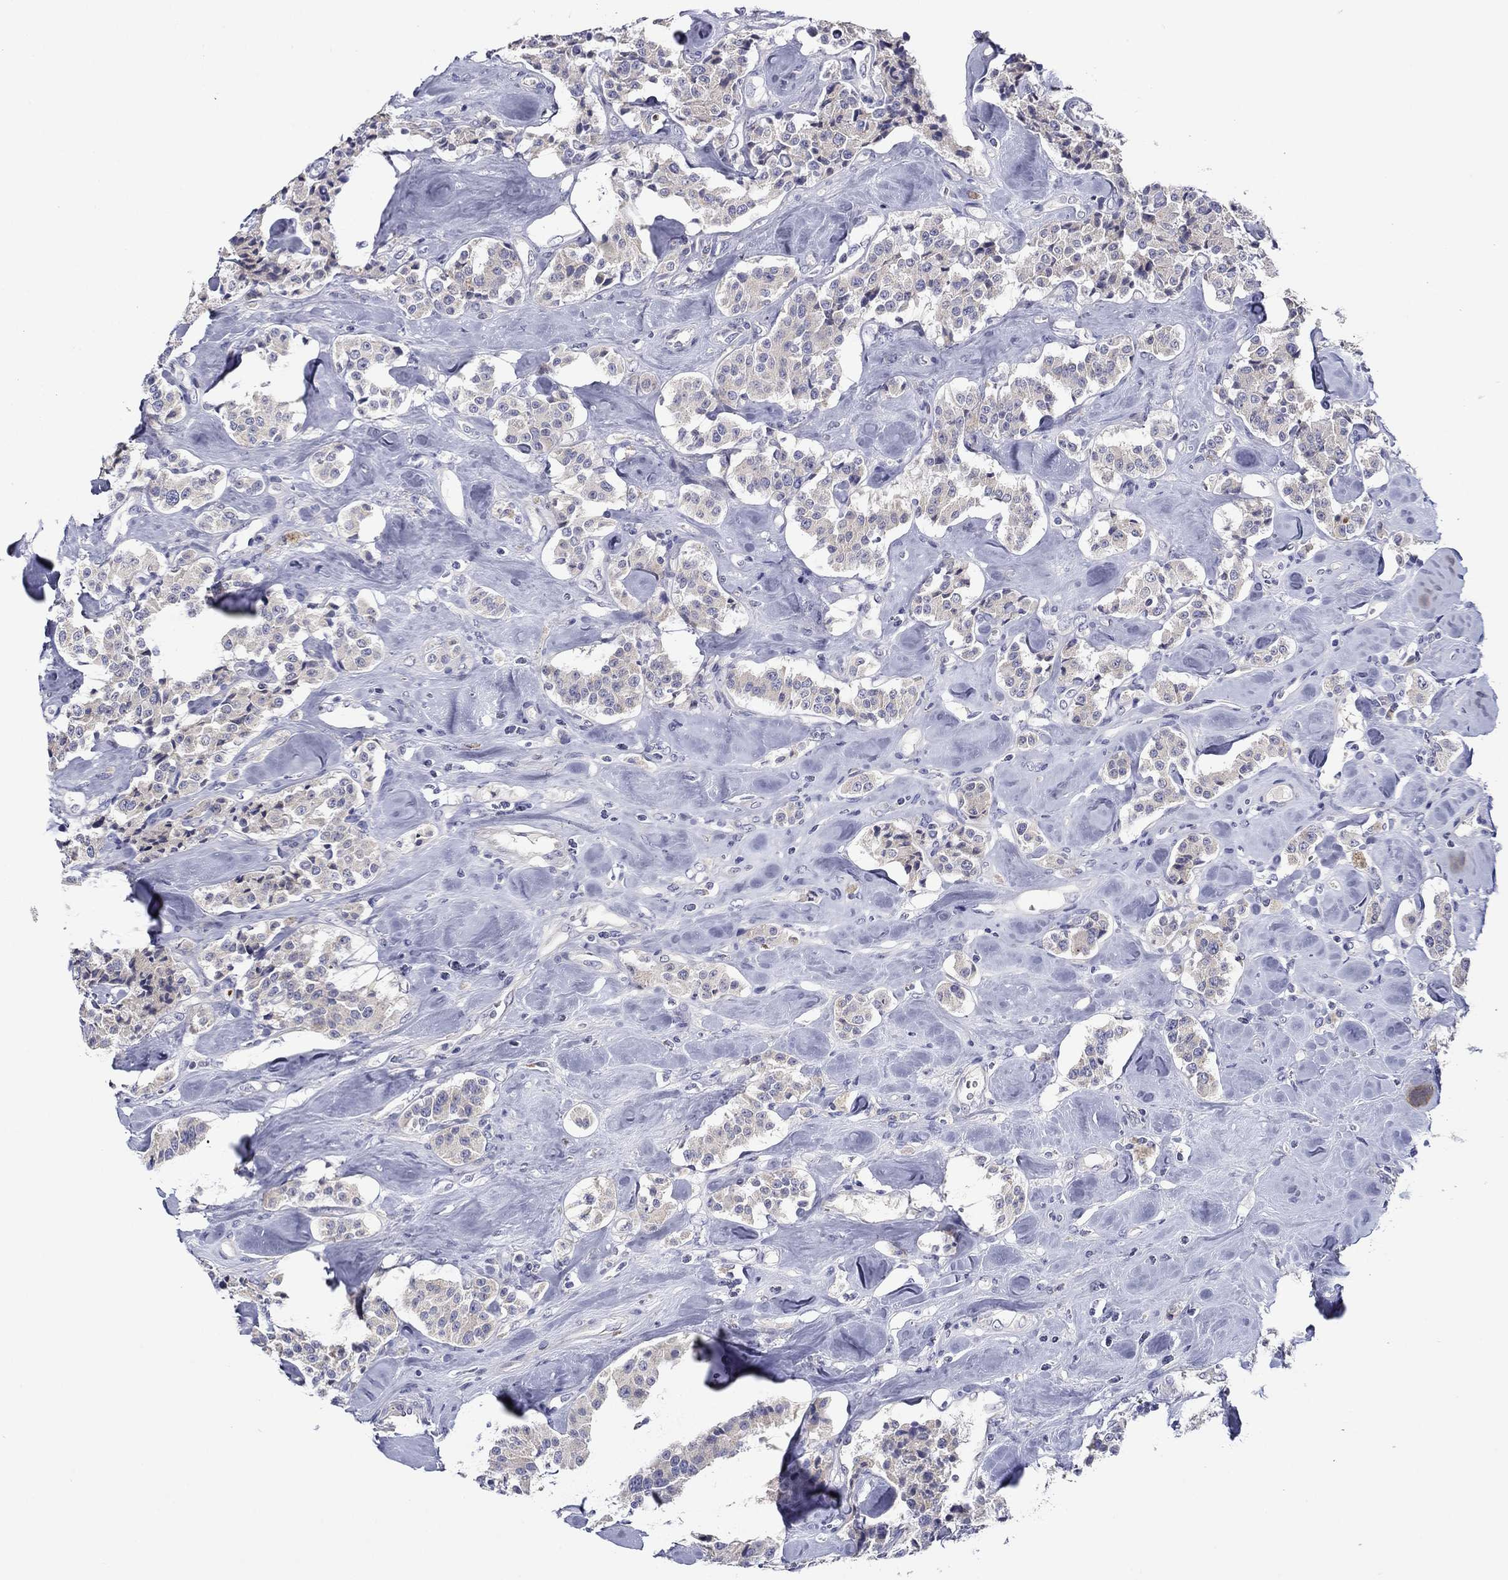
{"staining": {"intensity": "negative", "quantity": "none", "location": "none"}, "tissue": "carcinoid", "cell_type": "Tumor cells", "image_type": "cancer", "snomed": [{"axis": "morphology", "description": "Carcinoid, malignant, NOS"}, {"axis": "topography", "description": "Pancreas"}], "caption": "Immunohistochemistry micrograph of neoplastic tissue: human carcinoid stained with DAB (3,3'-diaminobenzidine) reveals no significant protein expression in tumor cells. Nuclei are stained in blue.", "gene": "SPATA7", "patient": {"sex": "male", "age": 41}}